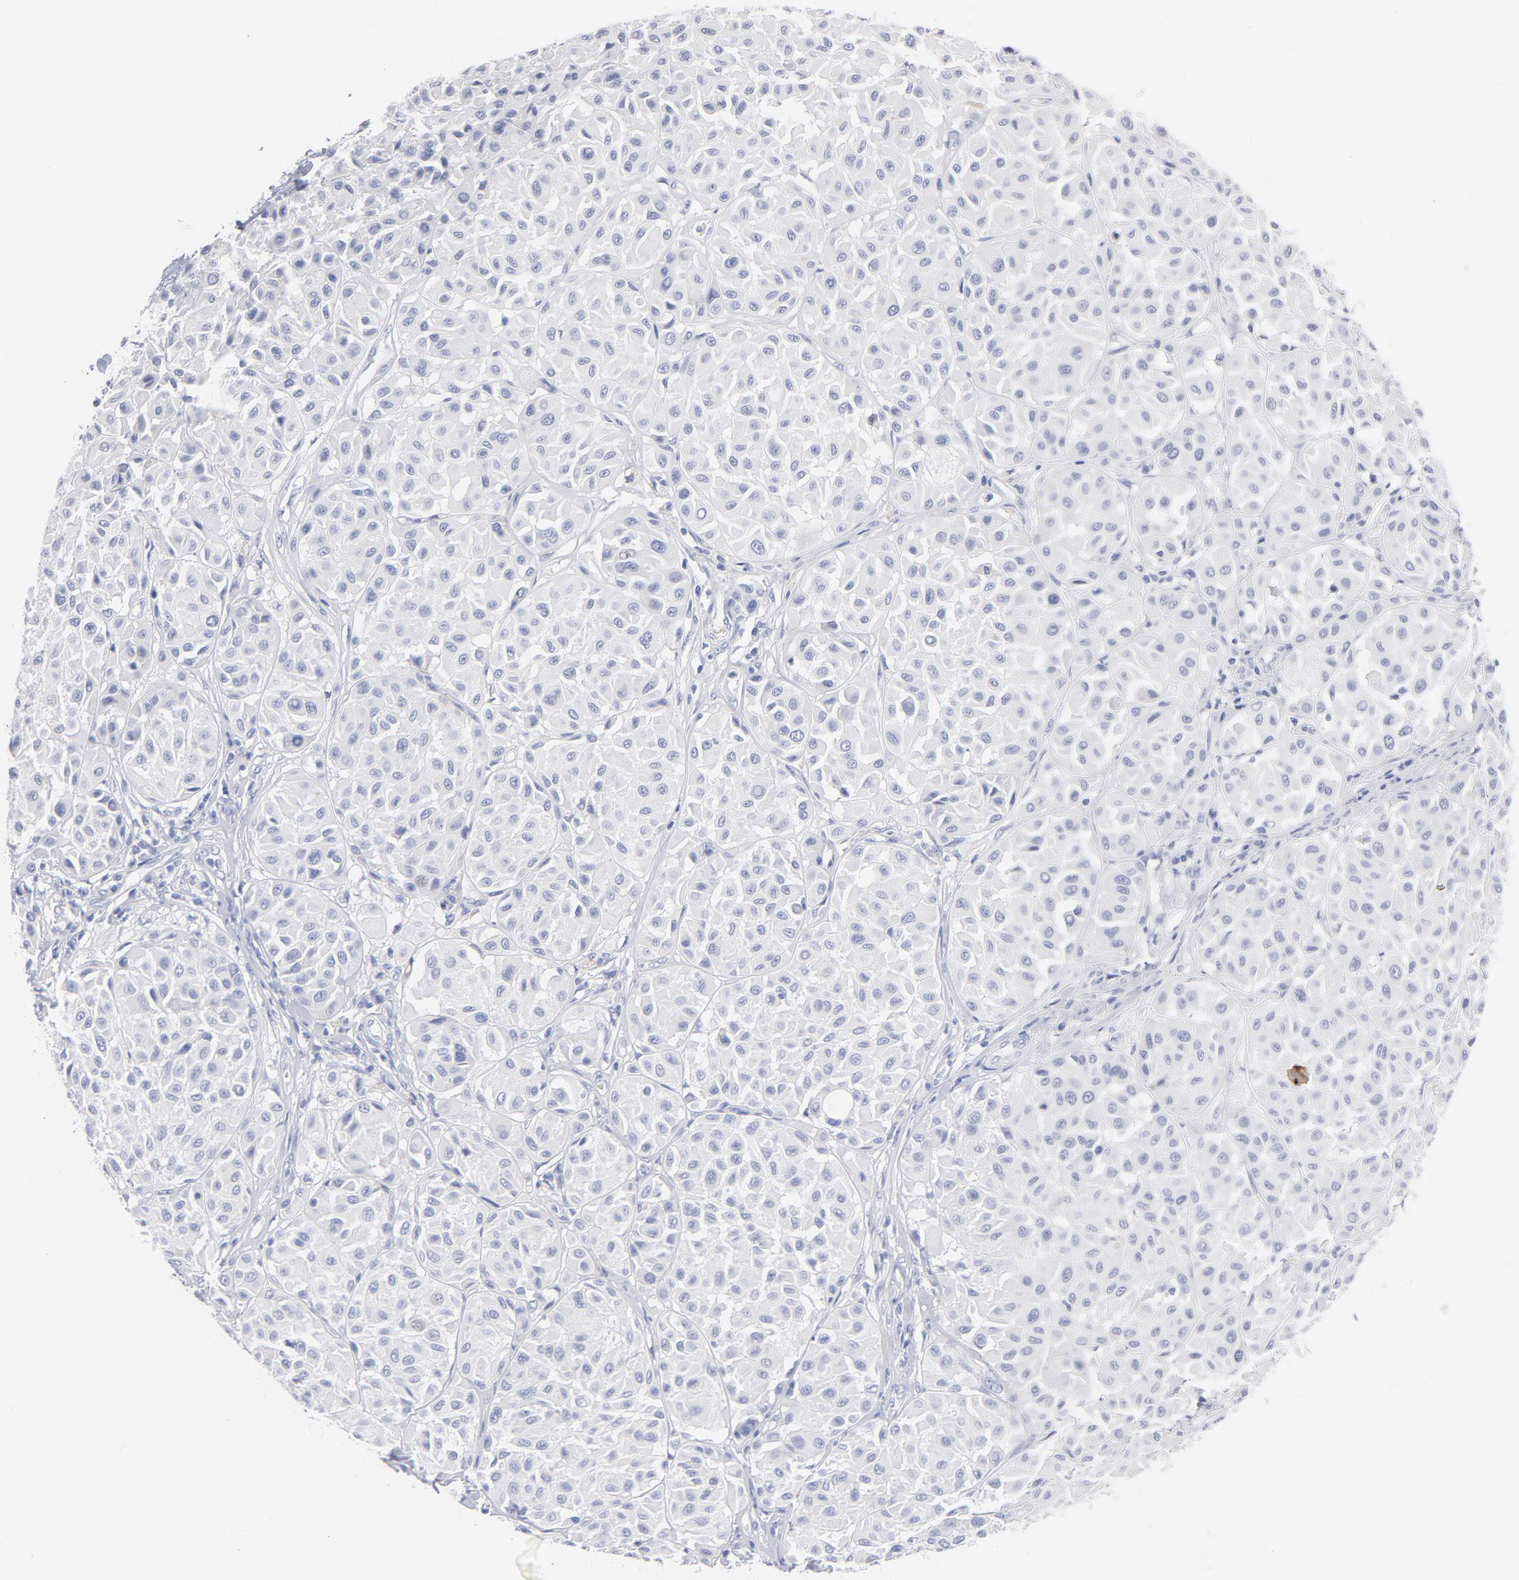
{"staining": {"intensity": "negative", "quantity": "none", "location": "none"}, "tissue": "melanoma", "cell_type": "Tumor cells", "image_type": "cancer", "snomed": [{"axis": "morphology", "description": "Malignant melanoma, Metastatic site"}, {"axis": "topography", "description": "Soft tissue"}], "caption": "There is no significant positivity in tumor cells of melanoma.", "gene": "SCGN", "patient": {"sex": "male", "age": 41}}